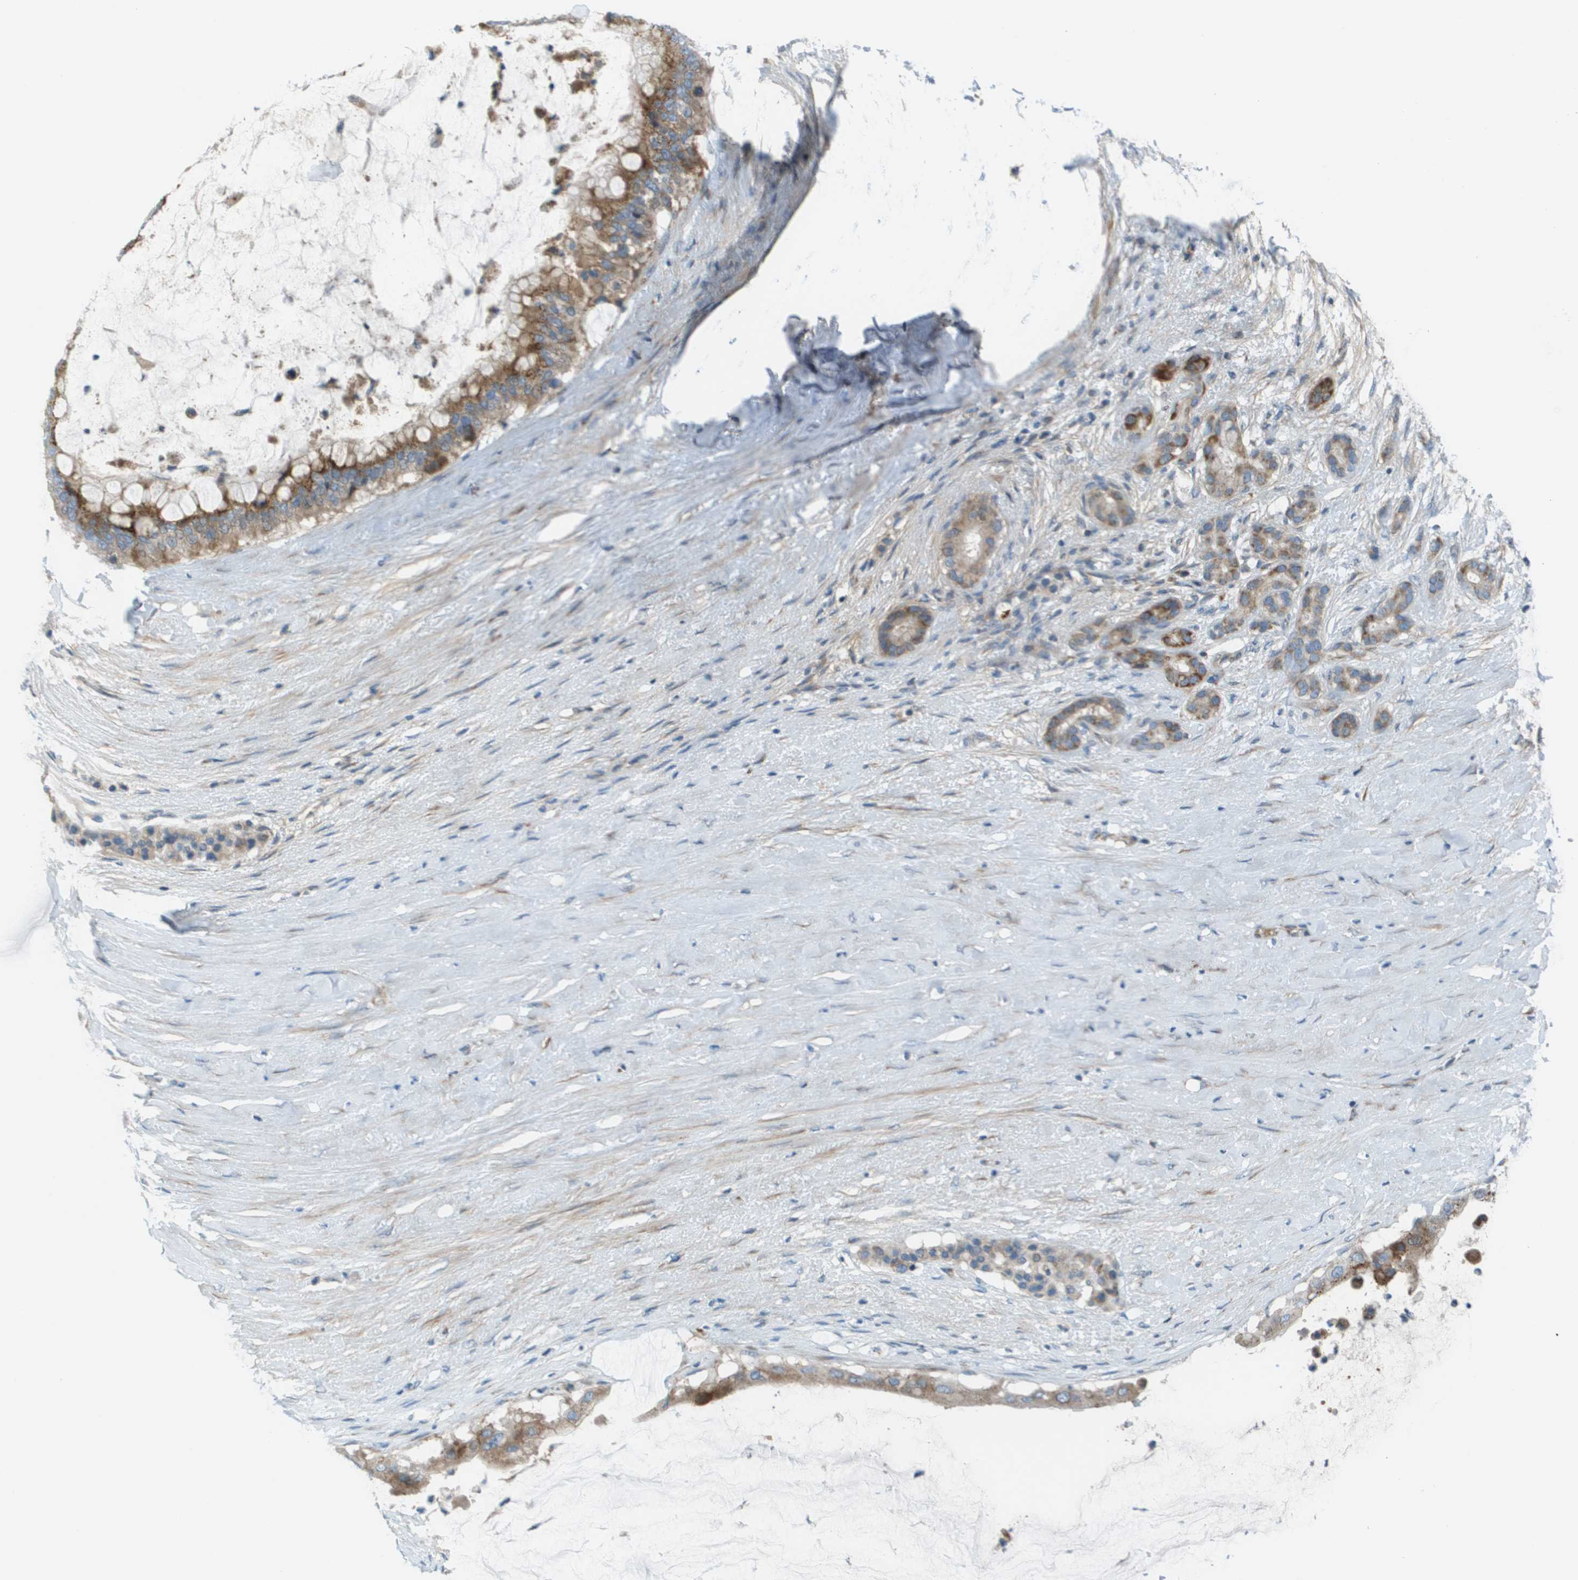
{"staining": {"intensity": "moderate", "quantity": ">75%", "location": "cytoplasmic/membranous"}, "tissue": "pancreatic cancer", "cell_type": "Tumor cells", "image_type": "cancer", "snomed": [{"axis": "morphology", "description": "Adenocarcinoma, NOS"}, {"axis": "topography", "description": "Pancreas"}], "caption": "This image demonstrates pancreatic cancer stained with immunohistochemistry (IHC) to label a protein in brown. The cytoplasmic/membranous of tumor cells show moderate positivity for the protein. Nuclei are counter-stained blue.", "gene": "GALNT6", "patient": {"sex": "male", "age": 41}}